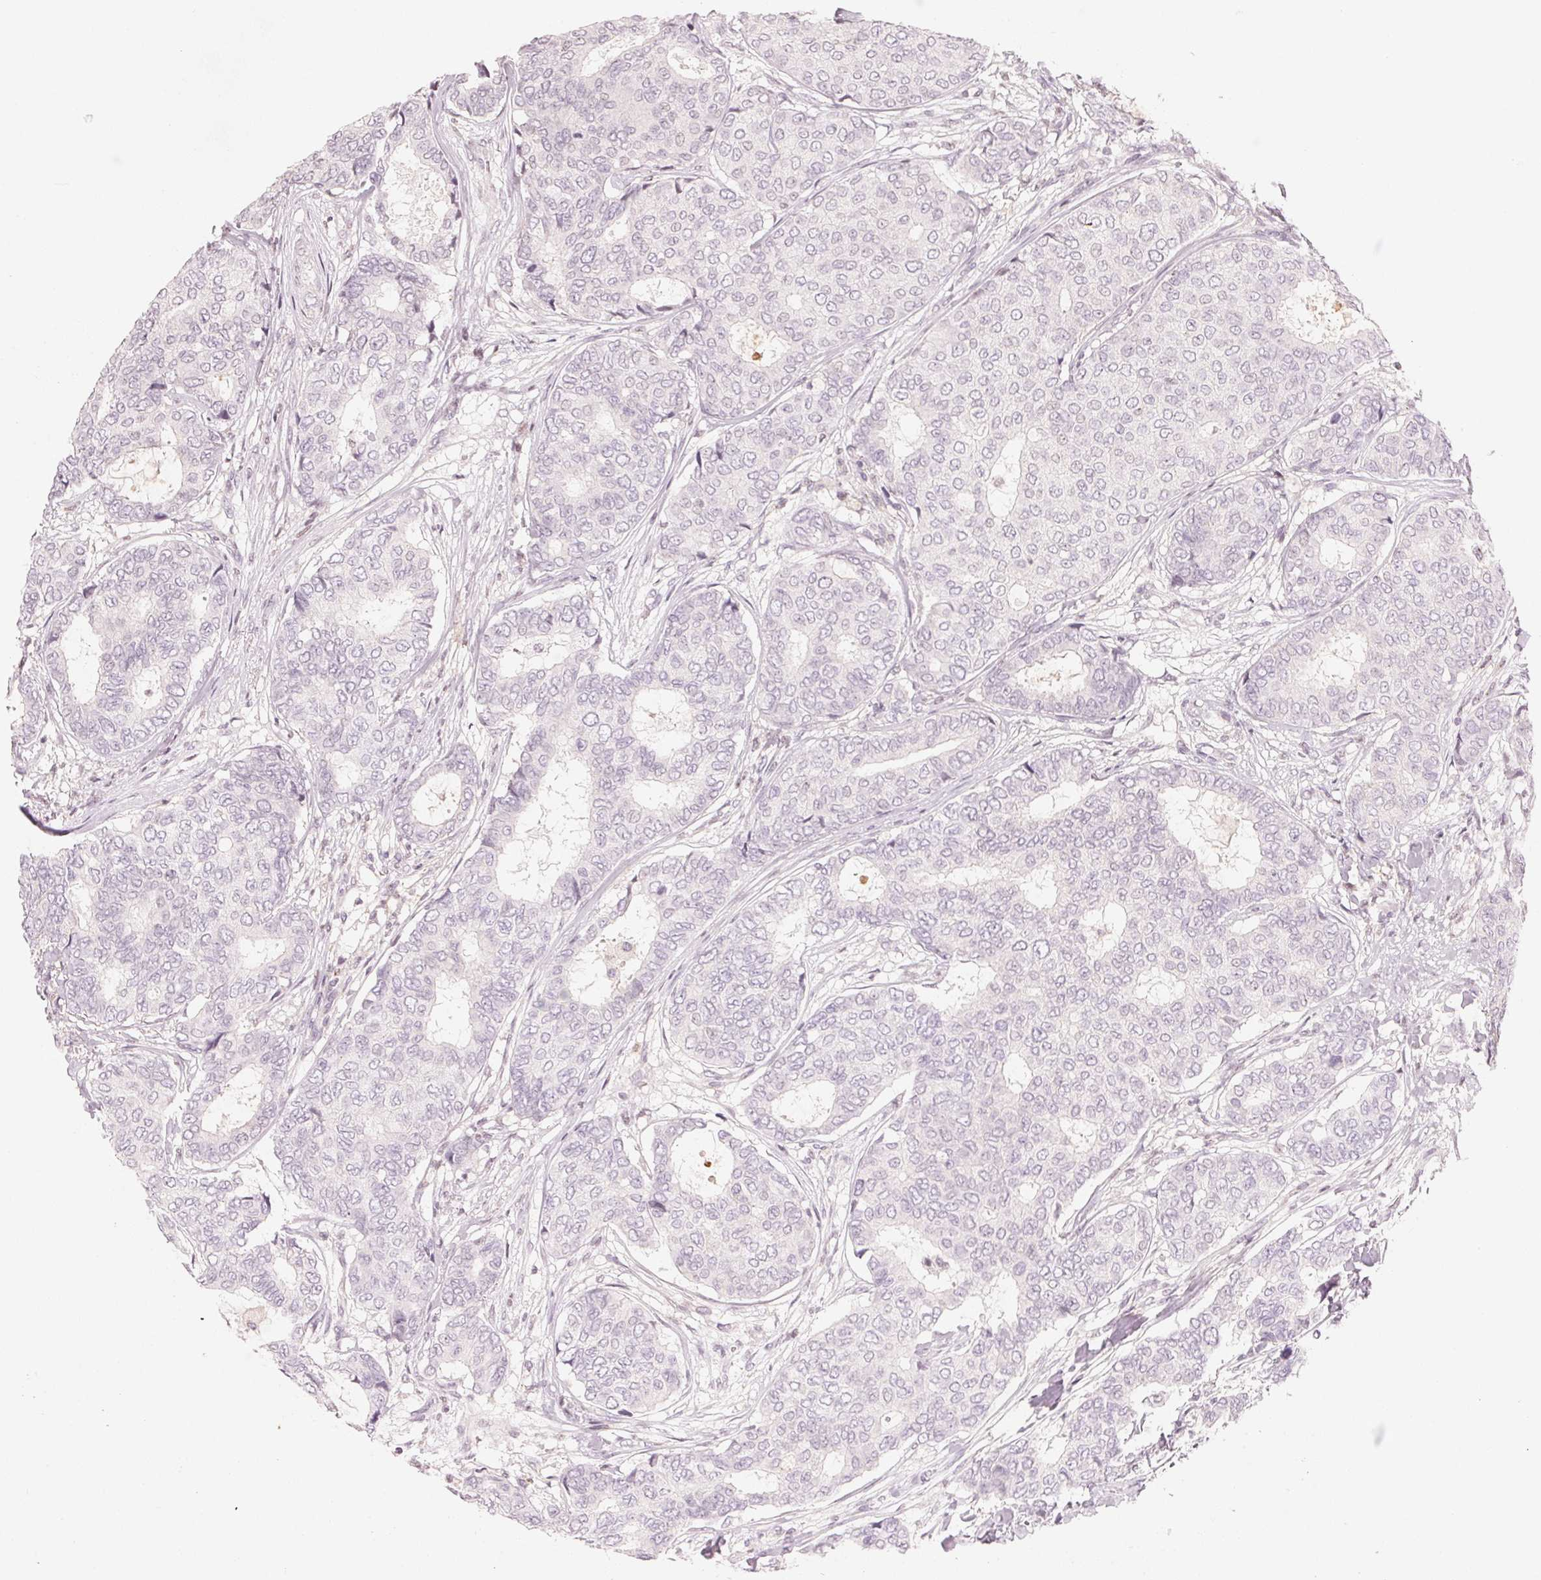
{"staining": {"intensity": "negative", "quantity": "none", "location": "none"}, "tissue": "breast cancer", "cell_type": "Tumor cells", "image_type": "cancer", "snomed": [{"axis": "morphology", "description": "Duct carcinoma"}, {"axis": "topography", "description": "Breast"}], "caption": "This histopathology image is of breast intraductal carcinoma stained with immunohistochemistry to label a protein in brown with the nuclei are counter-stained blue. There is no expression in tumor cells.", "gene": "SLC17A4", "patient": {"sex": "female", "age": 75}}